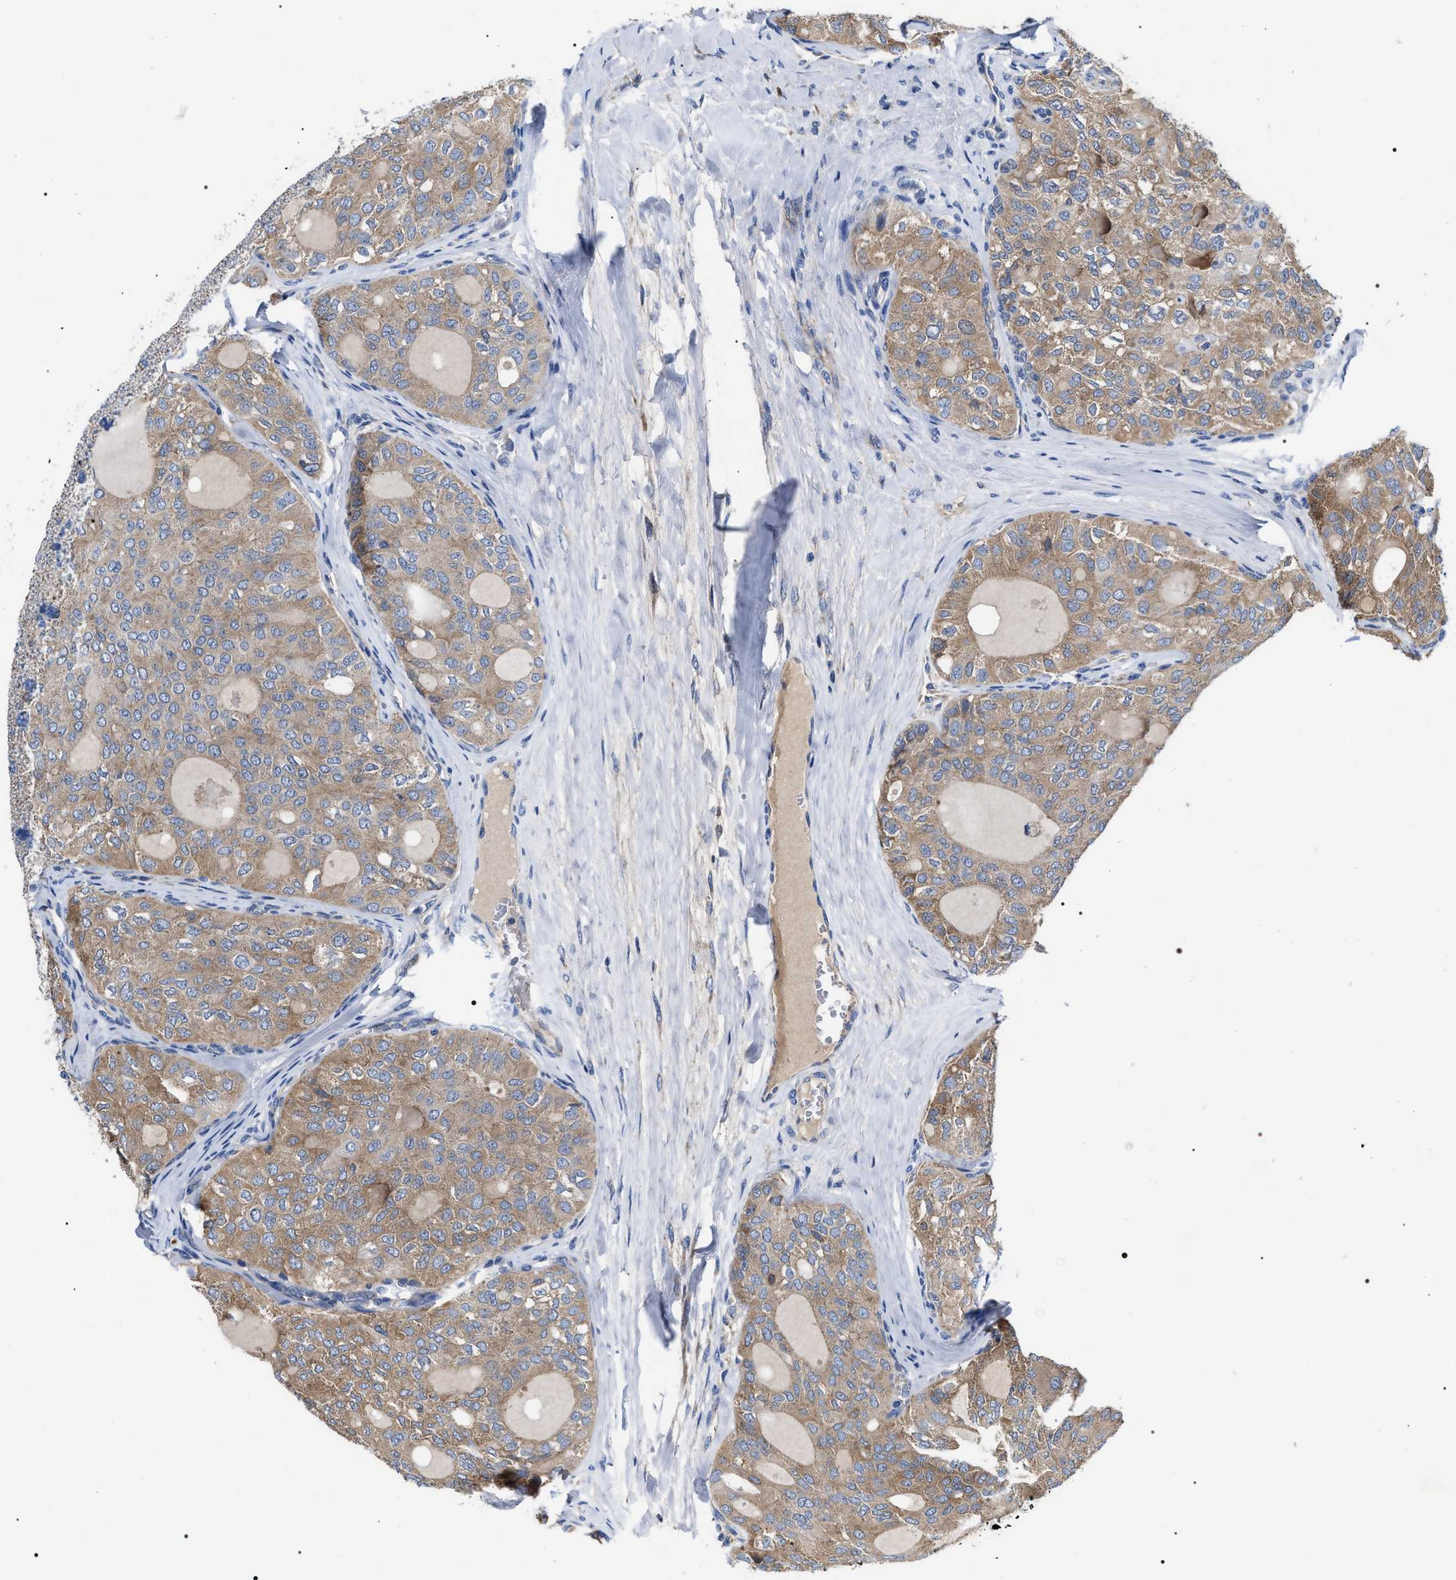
{"staining": {"intensity": "moderate", "quantity": ">75%", "location": "cytoplasmic/membranous"}, "tissue": "thyroid cancer", "cell_type": "Tumor cells", "image_type": "cancer", "snomed": [{"axis": "morphology", "description": "Follicular adenoma carcinoma, NOS"}, {"axis": "topography", "description": "Thyroid gland"}], "caption": "Tumor cells reveal moderate cytoplasmic/membranous expression in approximately >75% of cells in thyroid cancer (follicular adenoma carcinoma).", "gene": "MACC1", "patient": {"sex": "male", "age": 75}}